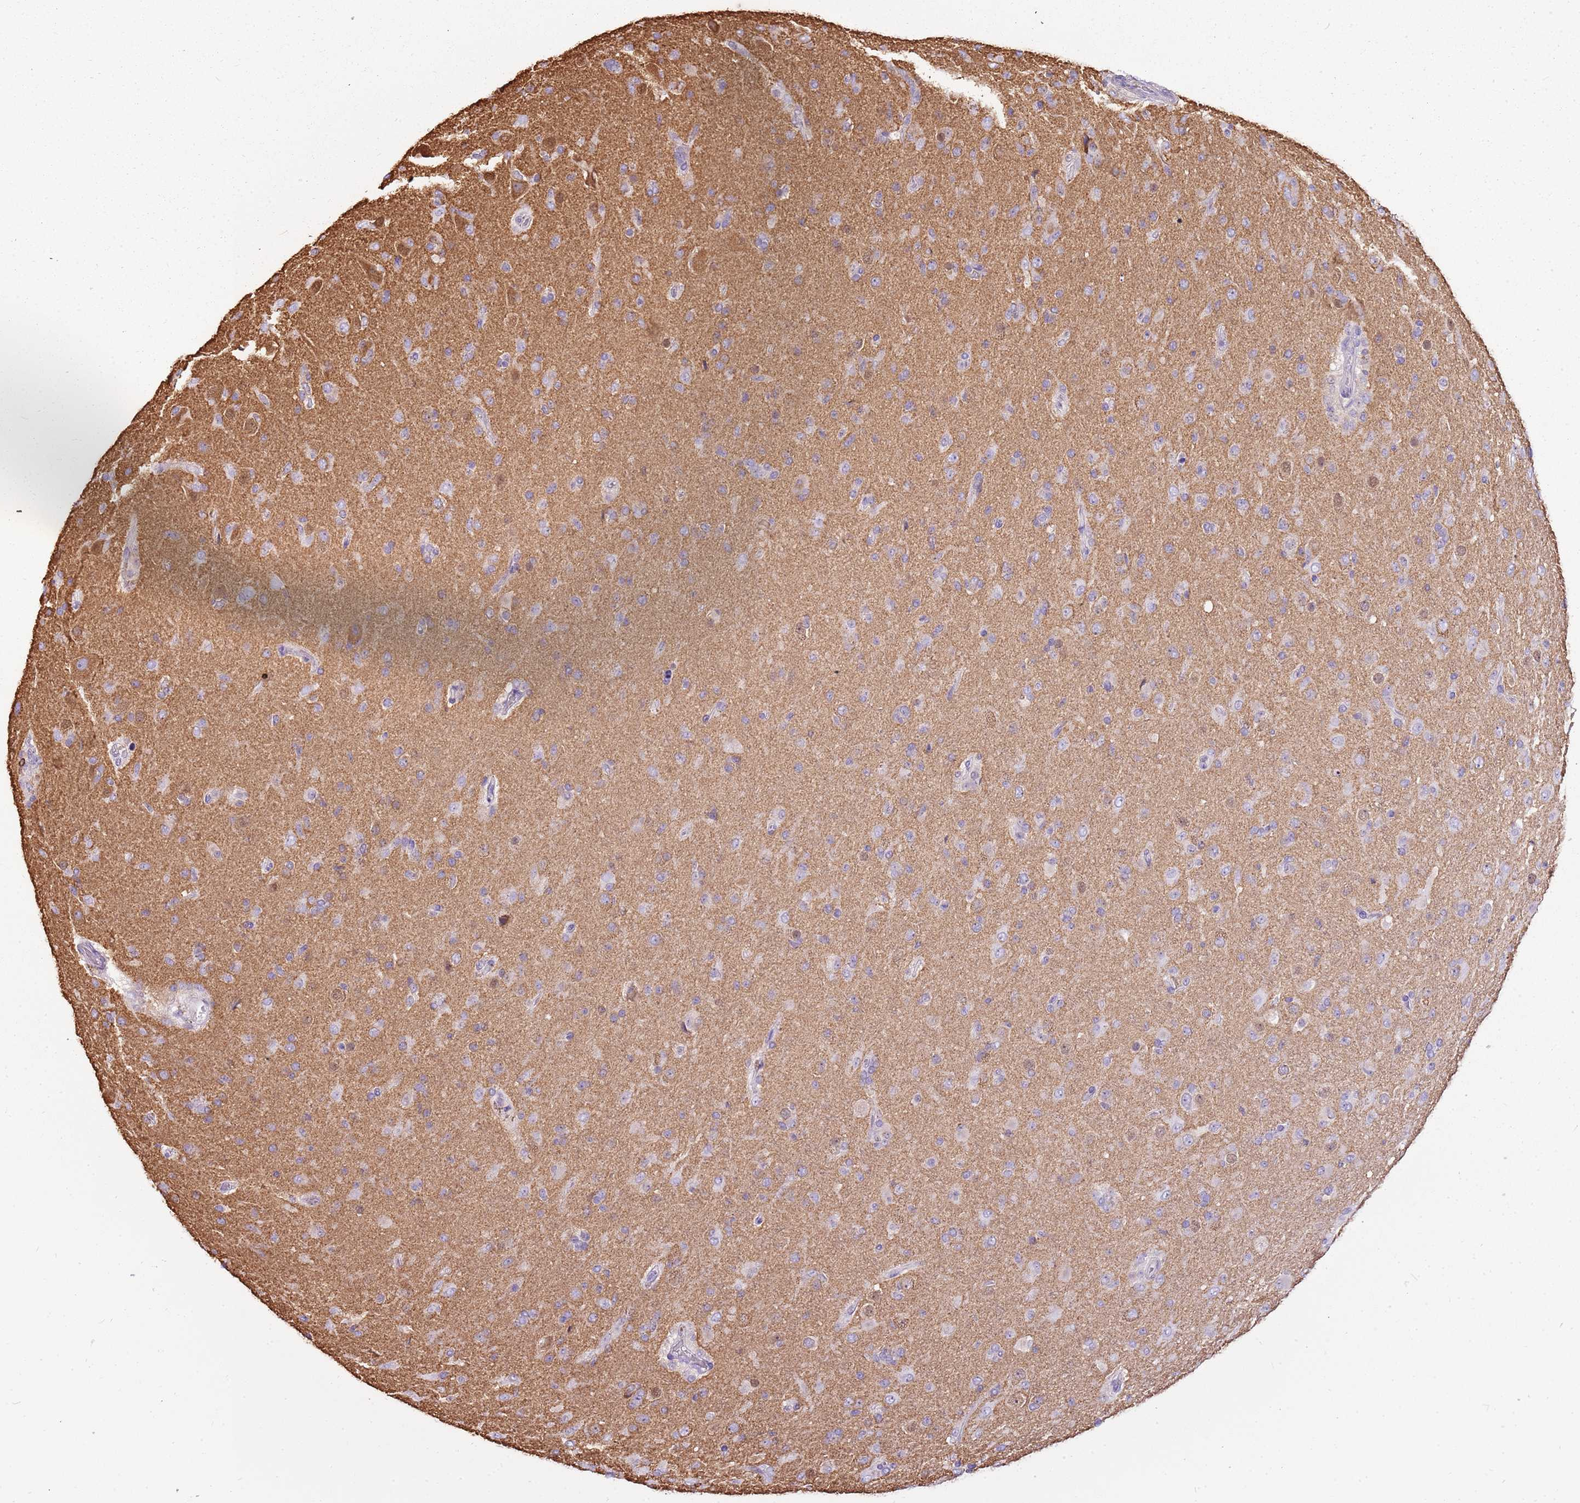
{"staining": {"intensity": "moderate", "quantity": "<25%", "location": "nuclear"}, "tissue": "glioma", "cell_type": "Tumor cells", "image_type": "cancer", "snomed": [{"axis": "morphology", "description": "Glioma, malignant, Low grade"}, {"axis": "topography", "description": "Brain"}], "caption": "Immunohistochemistry (IHC) (DAB (3,3'-diaminobenzidine)) staining of human glioma exhibits moderate nuclear protein staining in approximately <25% of tumor cells.", "gene": "CAPN7", "patient": {"sex": "male", "age": 65}}